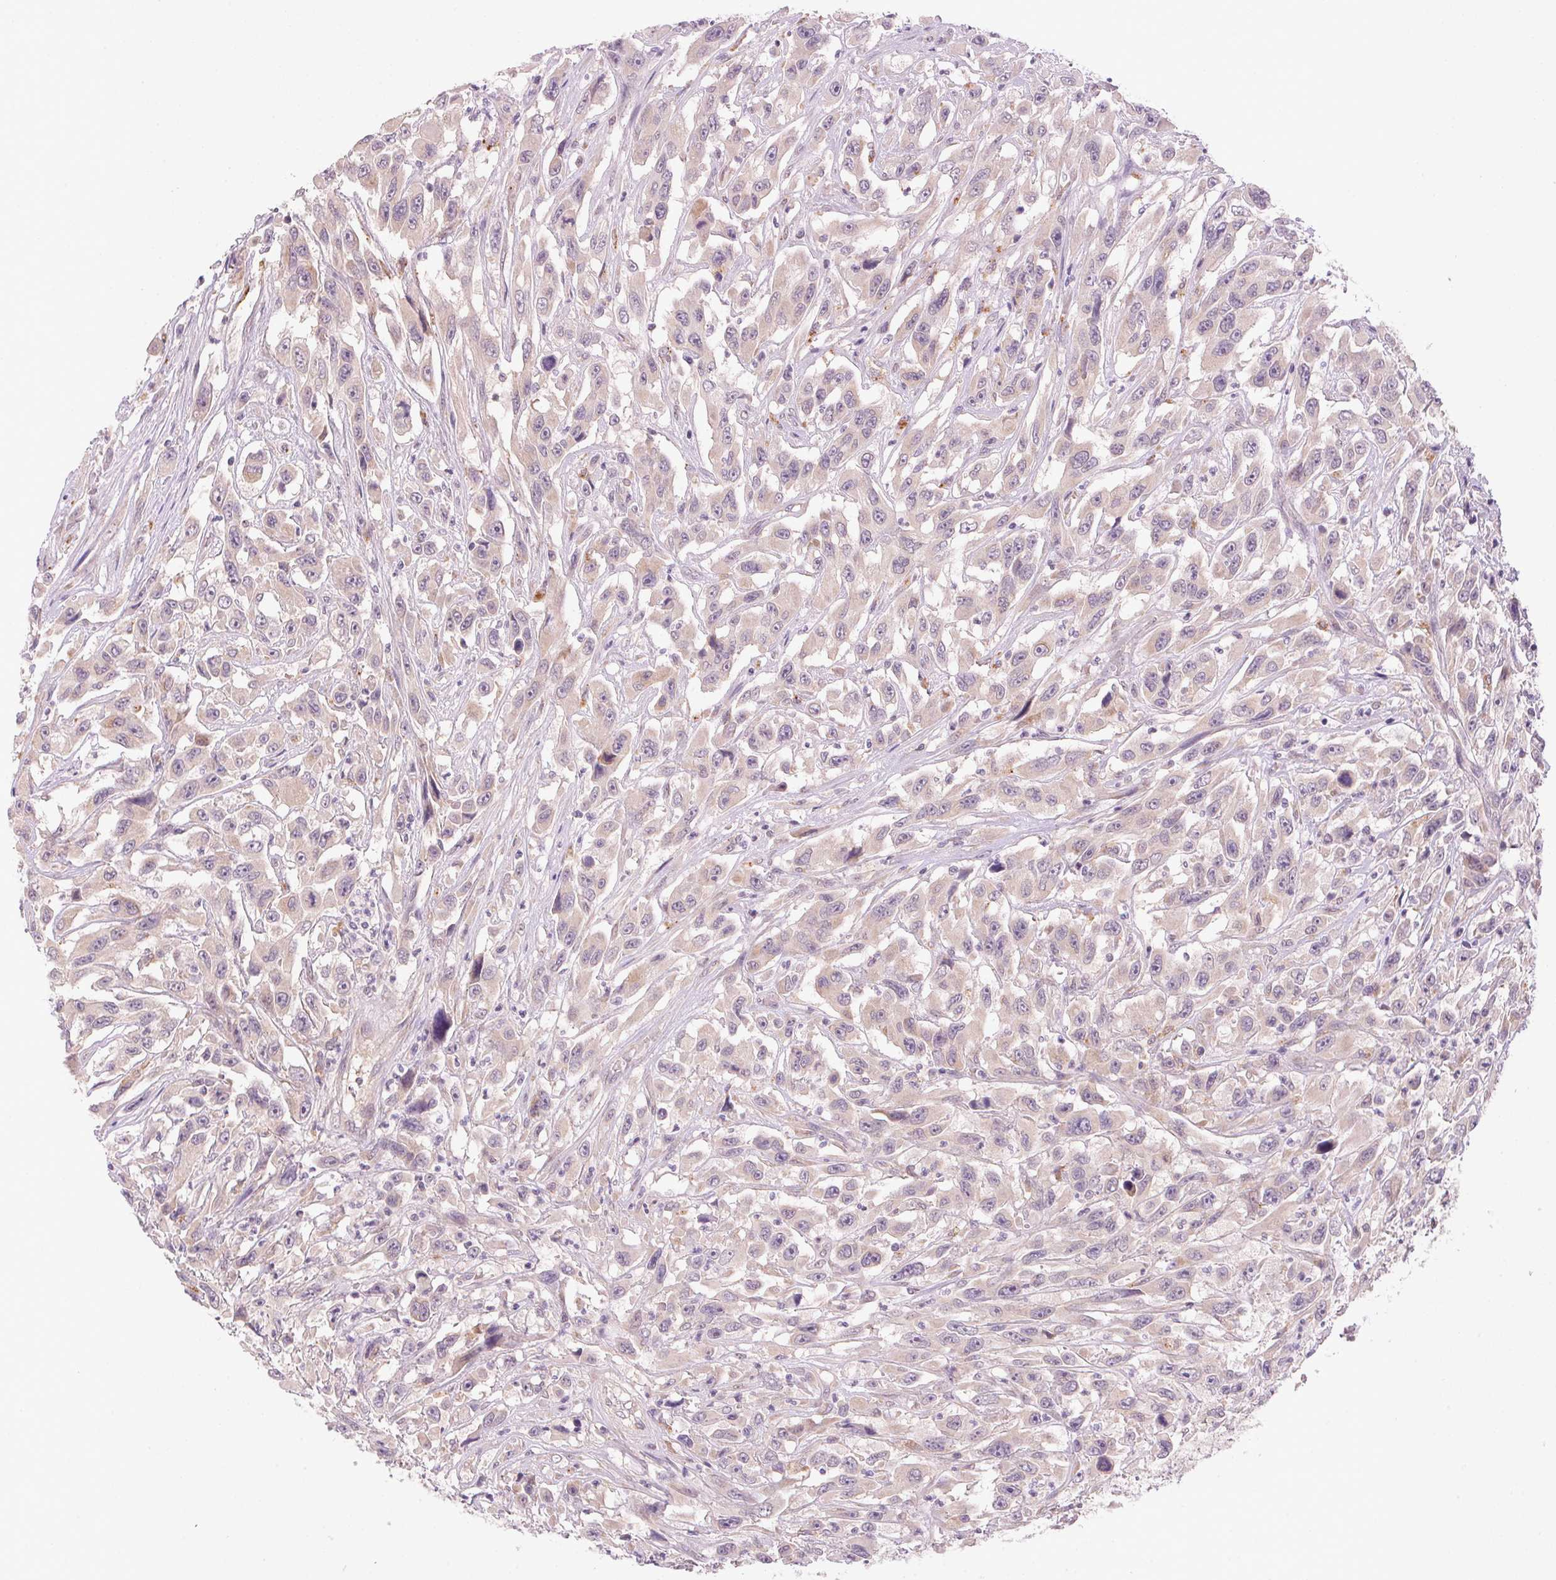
{"staining": {"intensity": "weak", "quantity": "25%-75%", "location": "cytoplasmic/membranous"}, "tissue": "urothelial cancer", "cell_type": "Tumor cells", "image_type": "cancer", "snomed": [{"axis": "morphology", "description": "Urothelial carcinoma, High grade"}, {"axis": "topography", "description": "Urinary bladder"}], "caption": "An image showing weak cytoplasmic/membranous staining in approximately 25%-75% of tumor cells in urothelial cancer, as visualized by brown immunohistochemical staining.", "gene": "ADH5", "patient": {"sex": "male", "age": 53}}